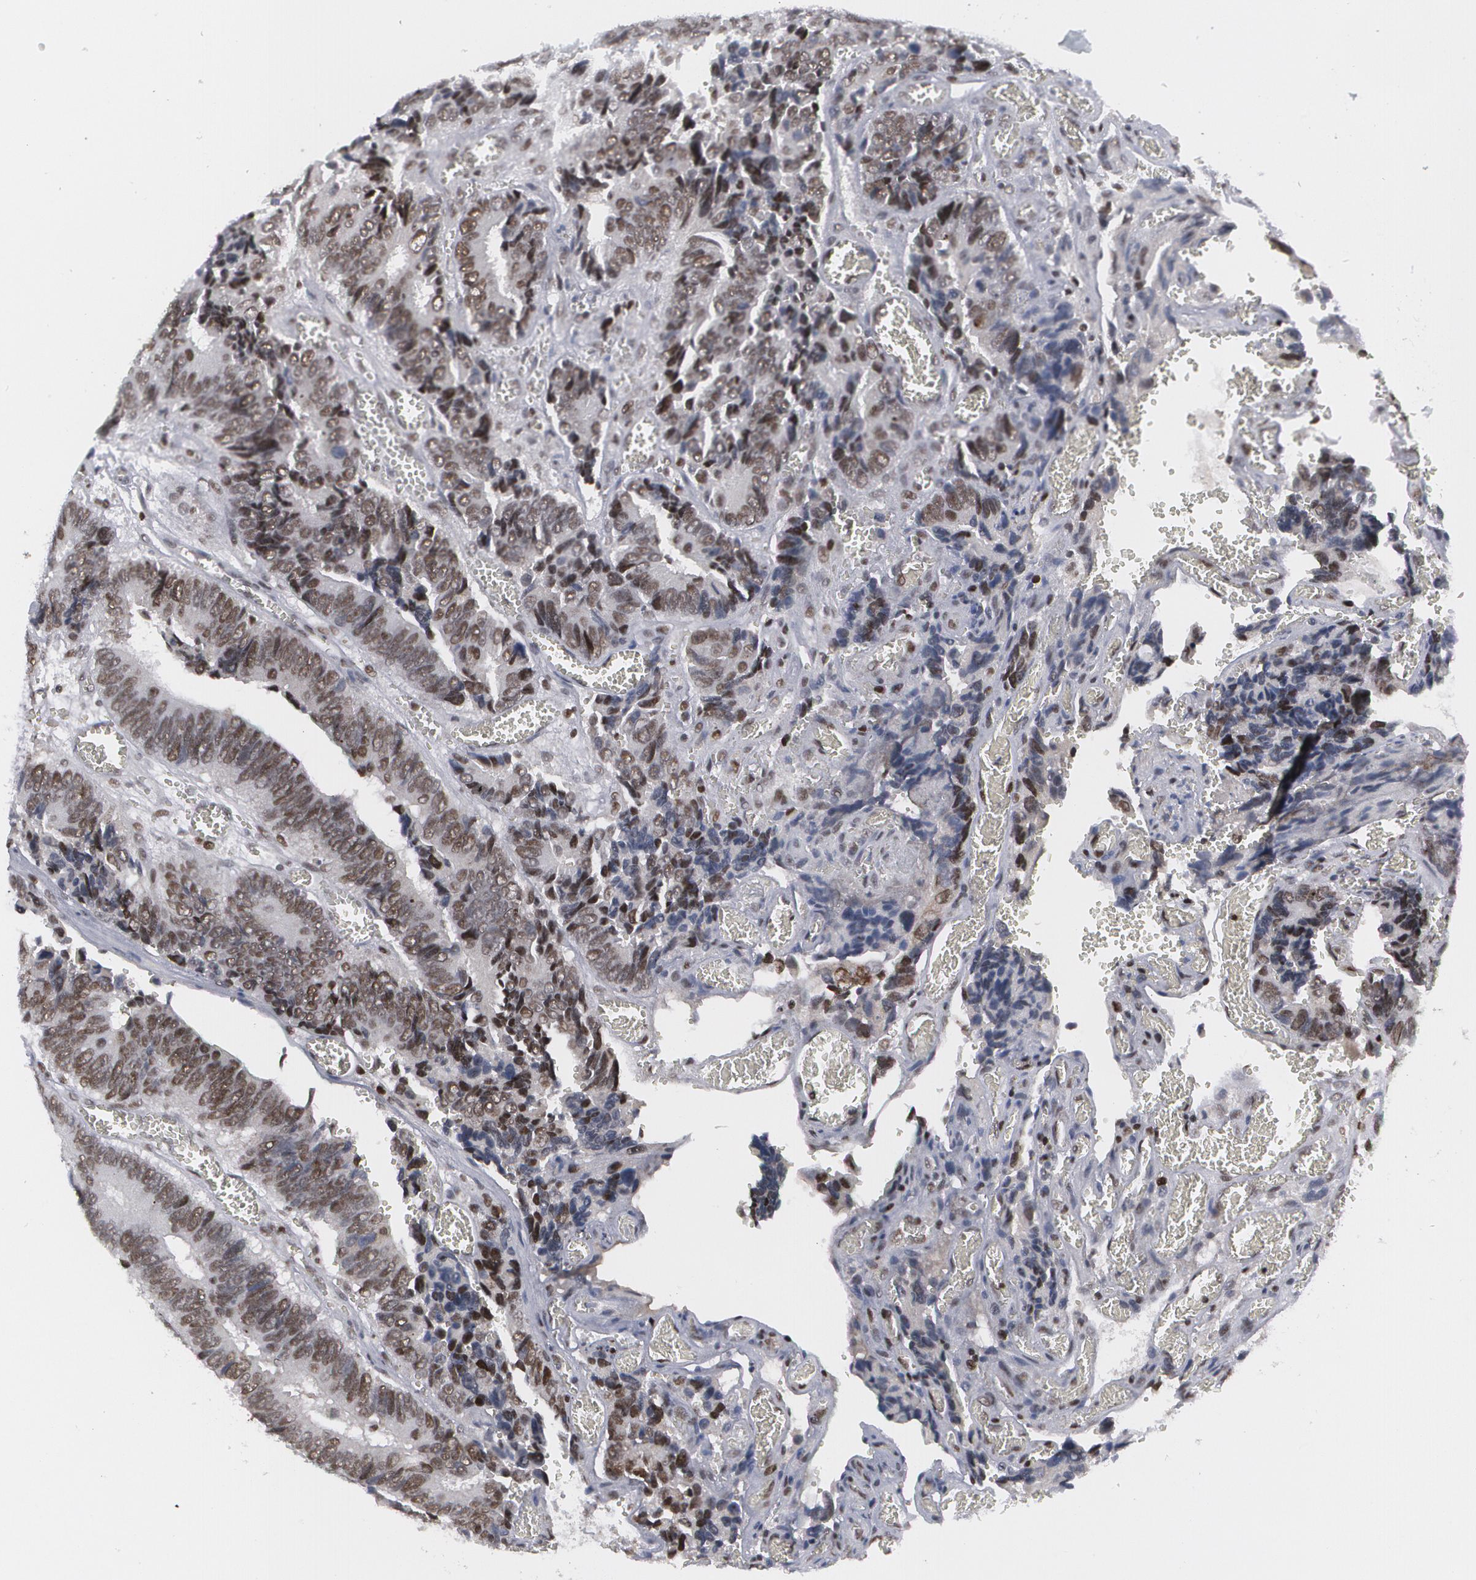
{"staining": {"intensity": "weak", "quantity": ">75%", "location": "nuclear"}, "tissue": "colorectal cancer", "cell_type": "Tumor cells", "image_type": "cancer", "snomed": [{"axis": "morphology", "description": "Adenocarcinoma, NOS"}, {"axis": "topography", "description": "Colon"}], "caption": "Human adenocarcinoma (colorectal) stained with a protein marker reveals weak staining in tumor cells.", "gene": "MCL1", "patient": {"sex": "male", "age": 72}}